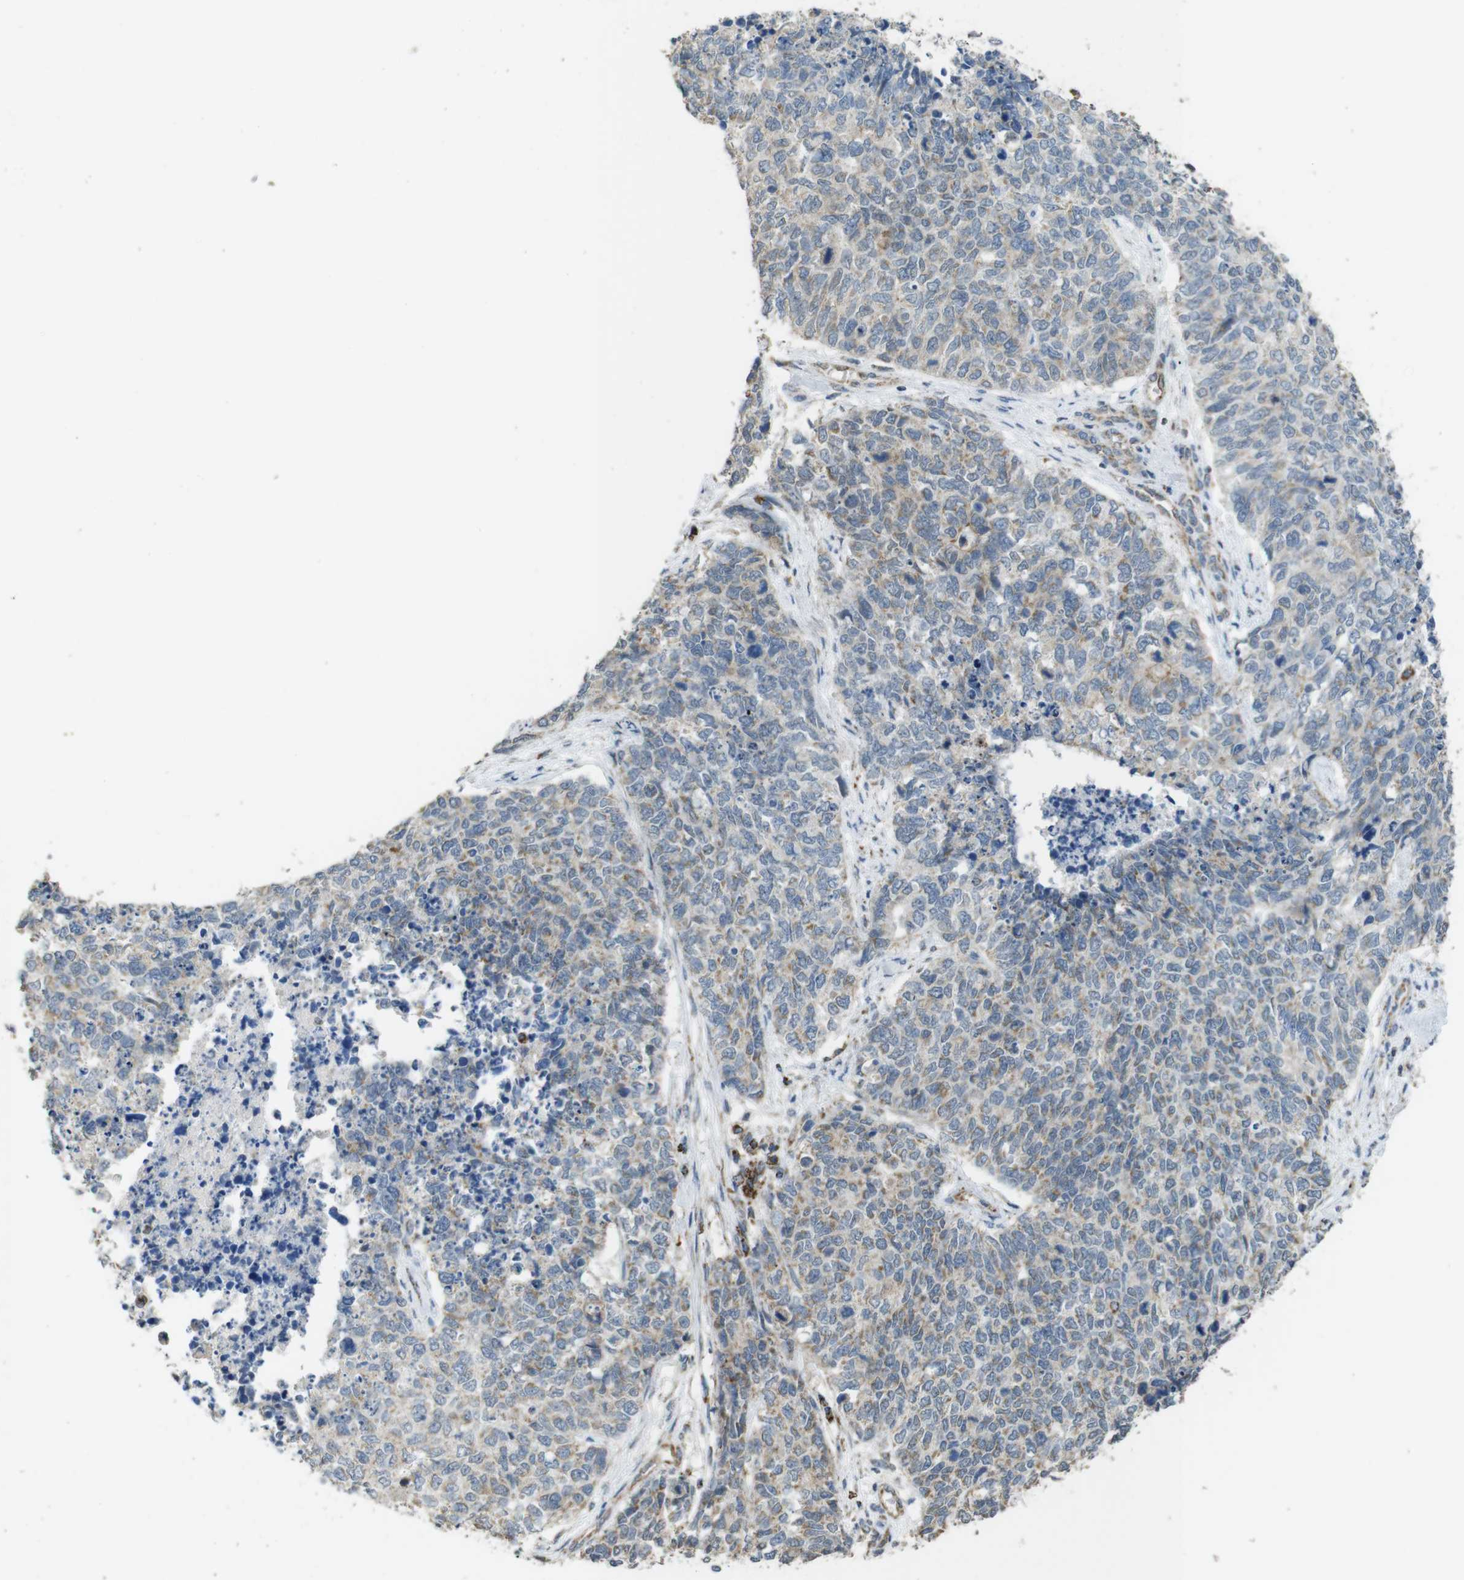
{"staining": {"intensity": "weak", "quantity": ">75%", "location": "cytoplasmic/membranous"}, "tissue": "cervical cancer", "cell_type": "Tumor cells", "image_type": "cancer", "snomed": [{"axis": "morphology", "description": "Squamous cell carcinoma, NOS"}, {"axis": "topography", "description": "Cervix"}], "caption": "Cervical cancer was stained to show a protein in brown. There is low levels of weak cytoplasmic/membranous positivity in approximately >75% of tumor cells. Nuclei are stained in blue.", "gene": "CALHM2", "patient": {"sex": "female", "age": 63}}